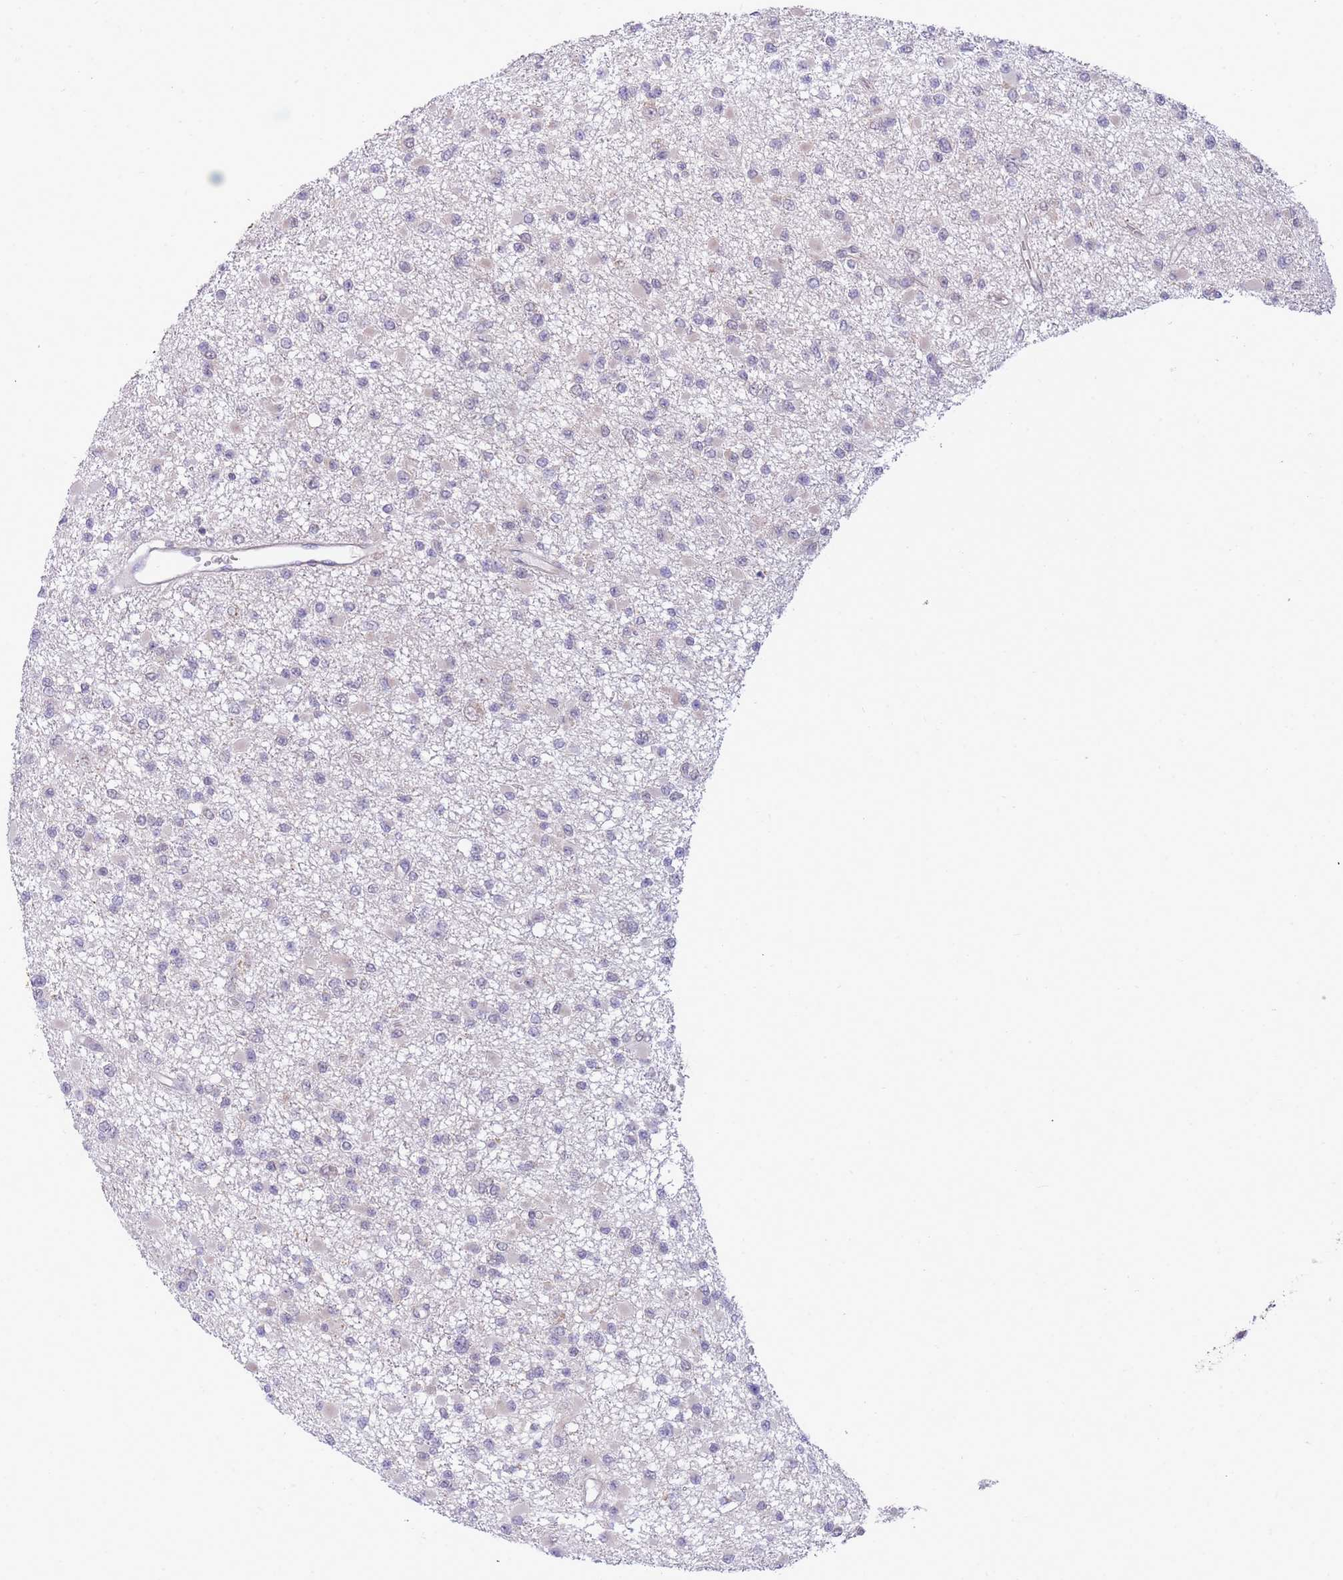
{"staining": {"intensity": "negative", "quantity": "none", "location": "none"}, "tissue": "glioma", "cell_type": "Tumor cells", "image_type": "cancer", "snomed": [{"axis": "morphology", "description": "Glioma, malignant, Low grade"}, {"axis": "topography", "description": "Brain"}], "caption": "An IHC photomicrograph of glioma is shown. There is no staining in tumor cells of glioma. The staining is performed using DAB (3,3'-diaminobenzidine) brown chromogen with nuclei counter-stained in using hematoxylin.", "gene": "EXOSC8", "patient": {"sex": "female", "age": 22}}